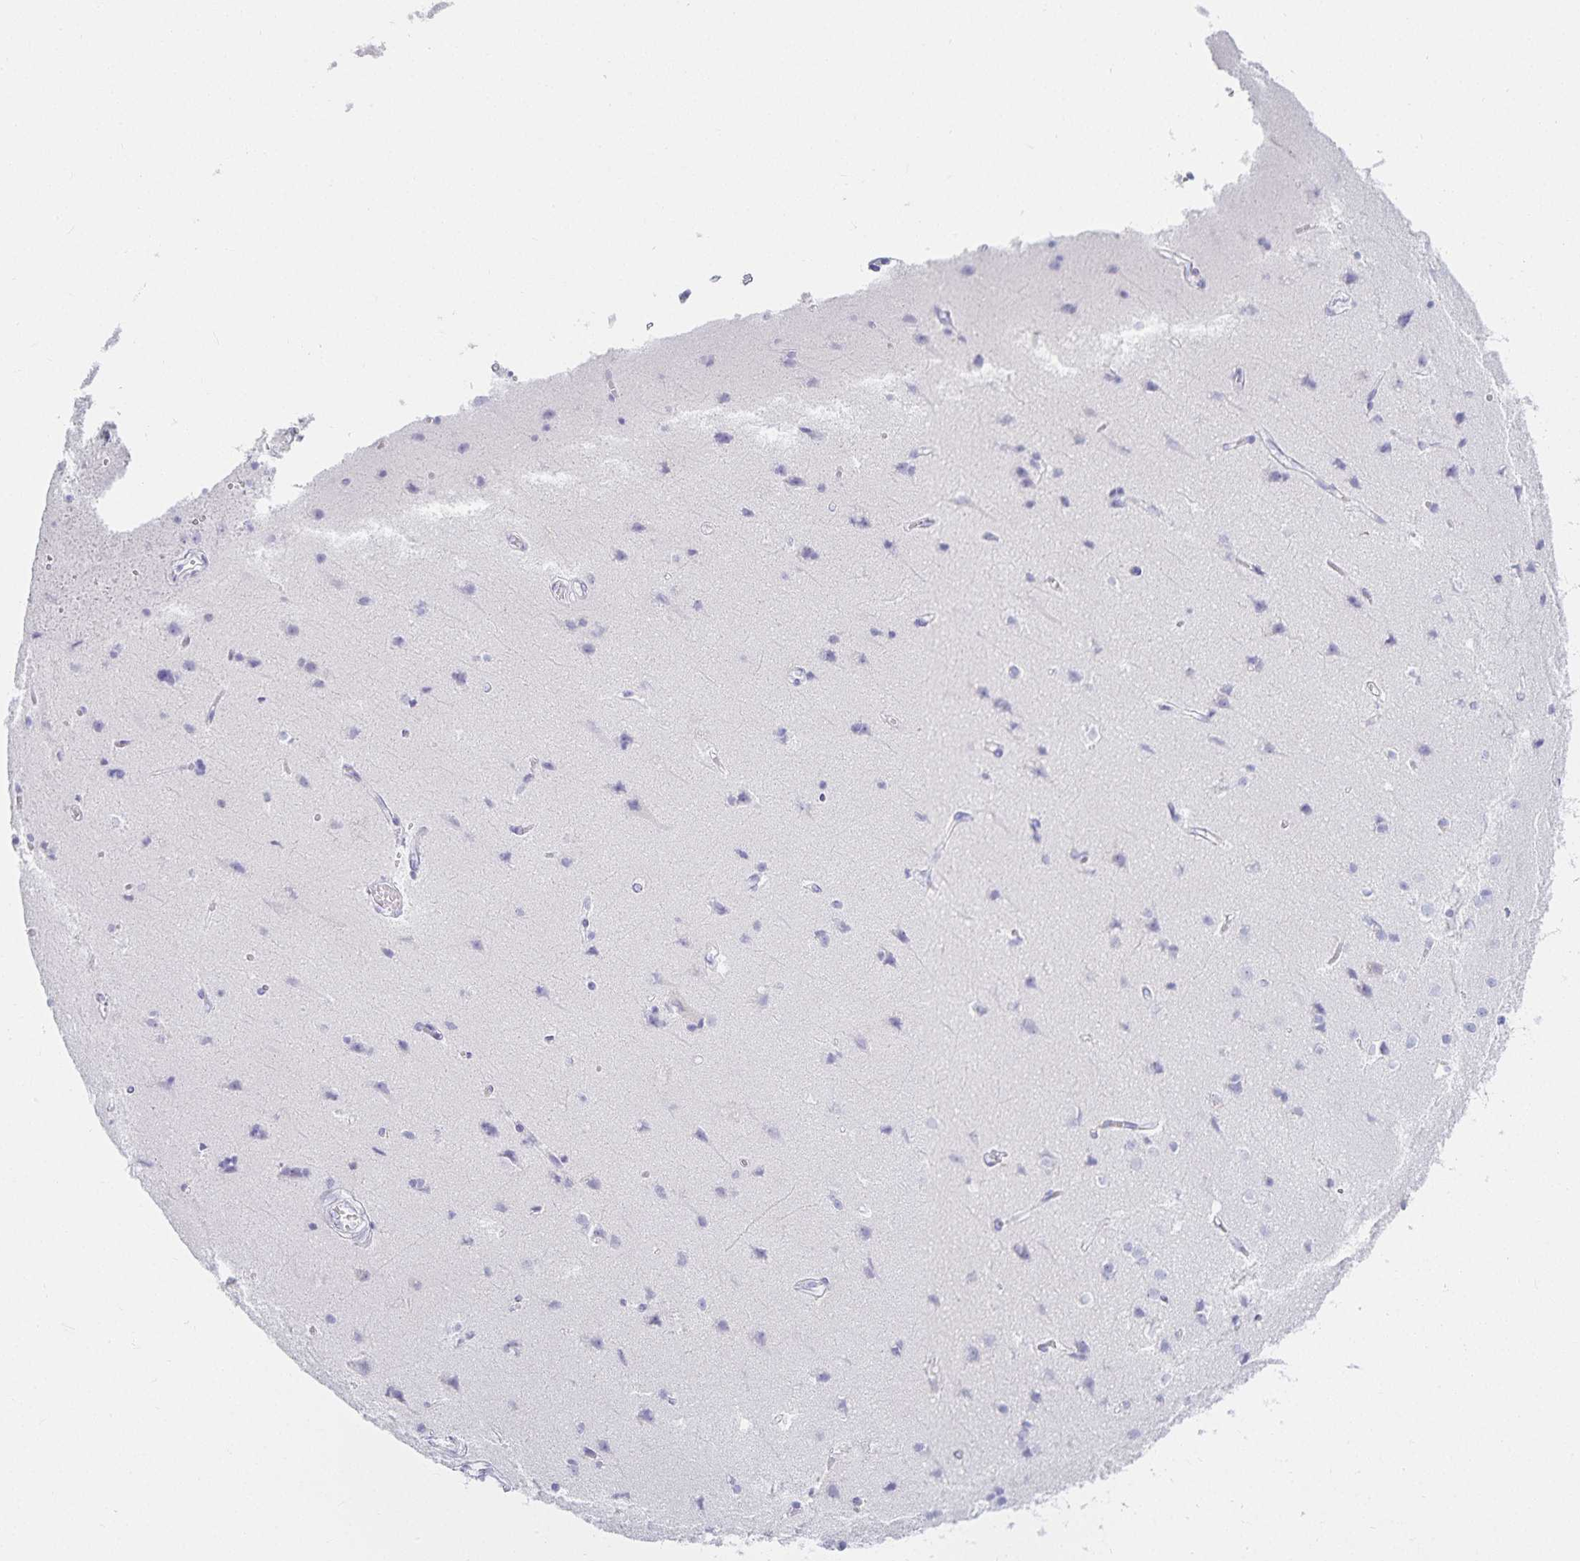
{"staining": {"intensity": "negative", "quantity": "none", "location": "none"}, "tissue": "cerebral cortex", "cell_type": "Endothelial cells", "image_type": "normal", "snomed": [{"axis": "morphology", "description": "Normal tissue, NOS"}, {"axis": "topography", "description": "Cerebral cortex"}], "caption": "Endothelial cells show no significant positivity in normal cerebral cortex. (Stains: DAB immunohistochemistry with hematoxylin counter stain, Microscopy: brightfield microscopy at high magnification).", "gene": "GP2", "patient": {"sex": "male", "age": 37}}